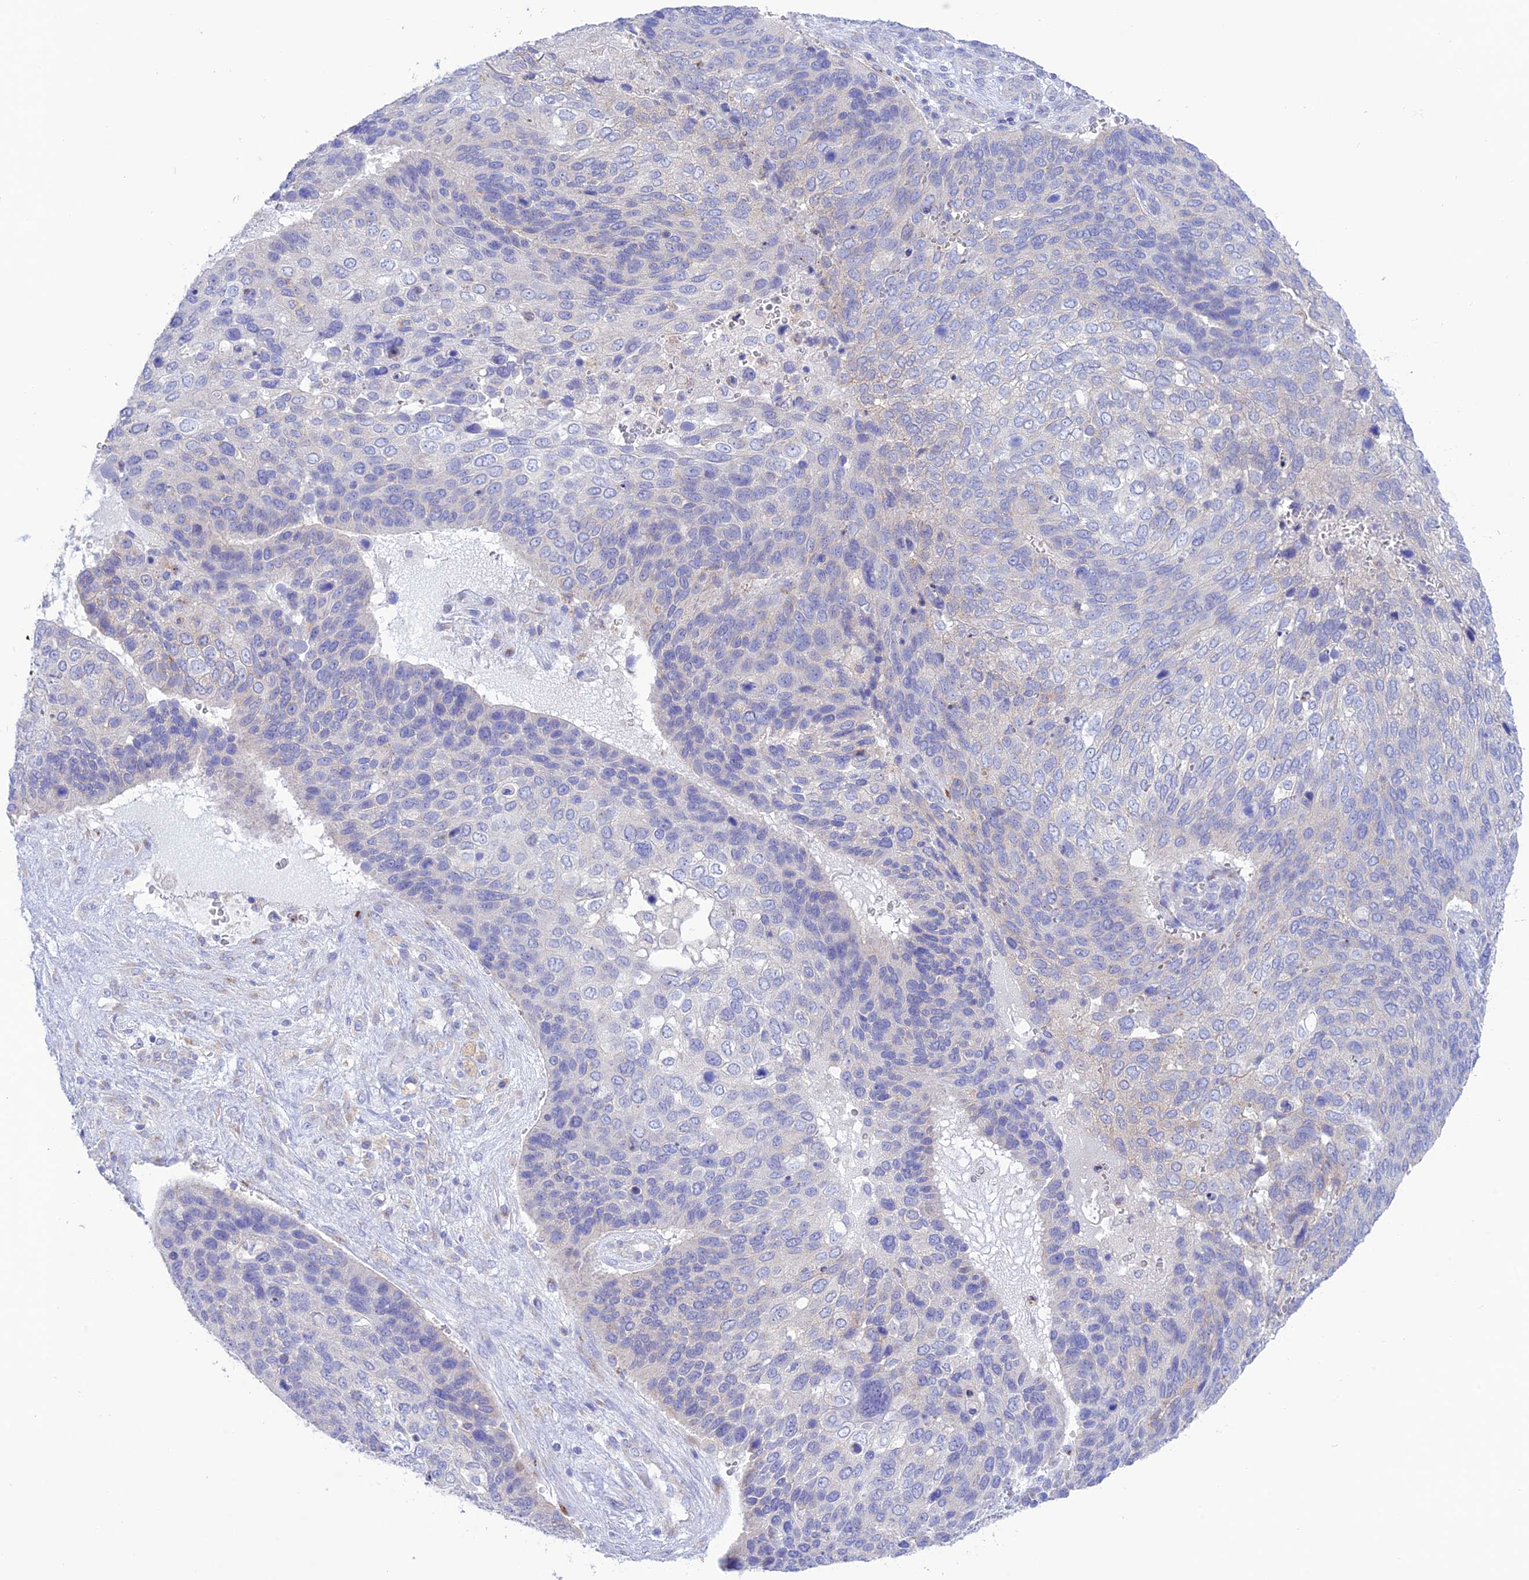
{"staining": {"intensity": "negative", "quantity": "none", "location": "none"}, "tissue": "skin cancer", "cell_type": "Tumor cells", "image_type": "cancer", "snomed": [{"axis": "morphology", "description": "Basal cell carcinoma"}, {"axis": "topography", "description": "Skin"}], "caption": "This is an immunohistochemistry histopathology image of human skin basal cell carcinoma. There is no expression in tumor cells.", "gene": "CHSY3", "patient": {"sex": "female", "age": 74}}